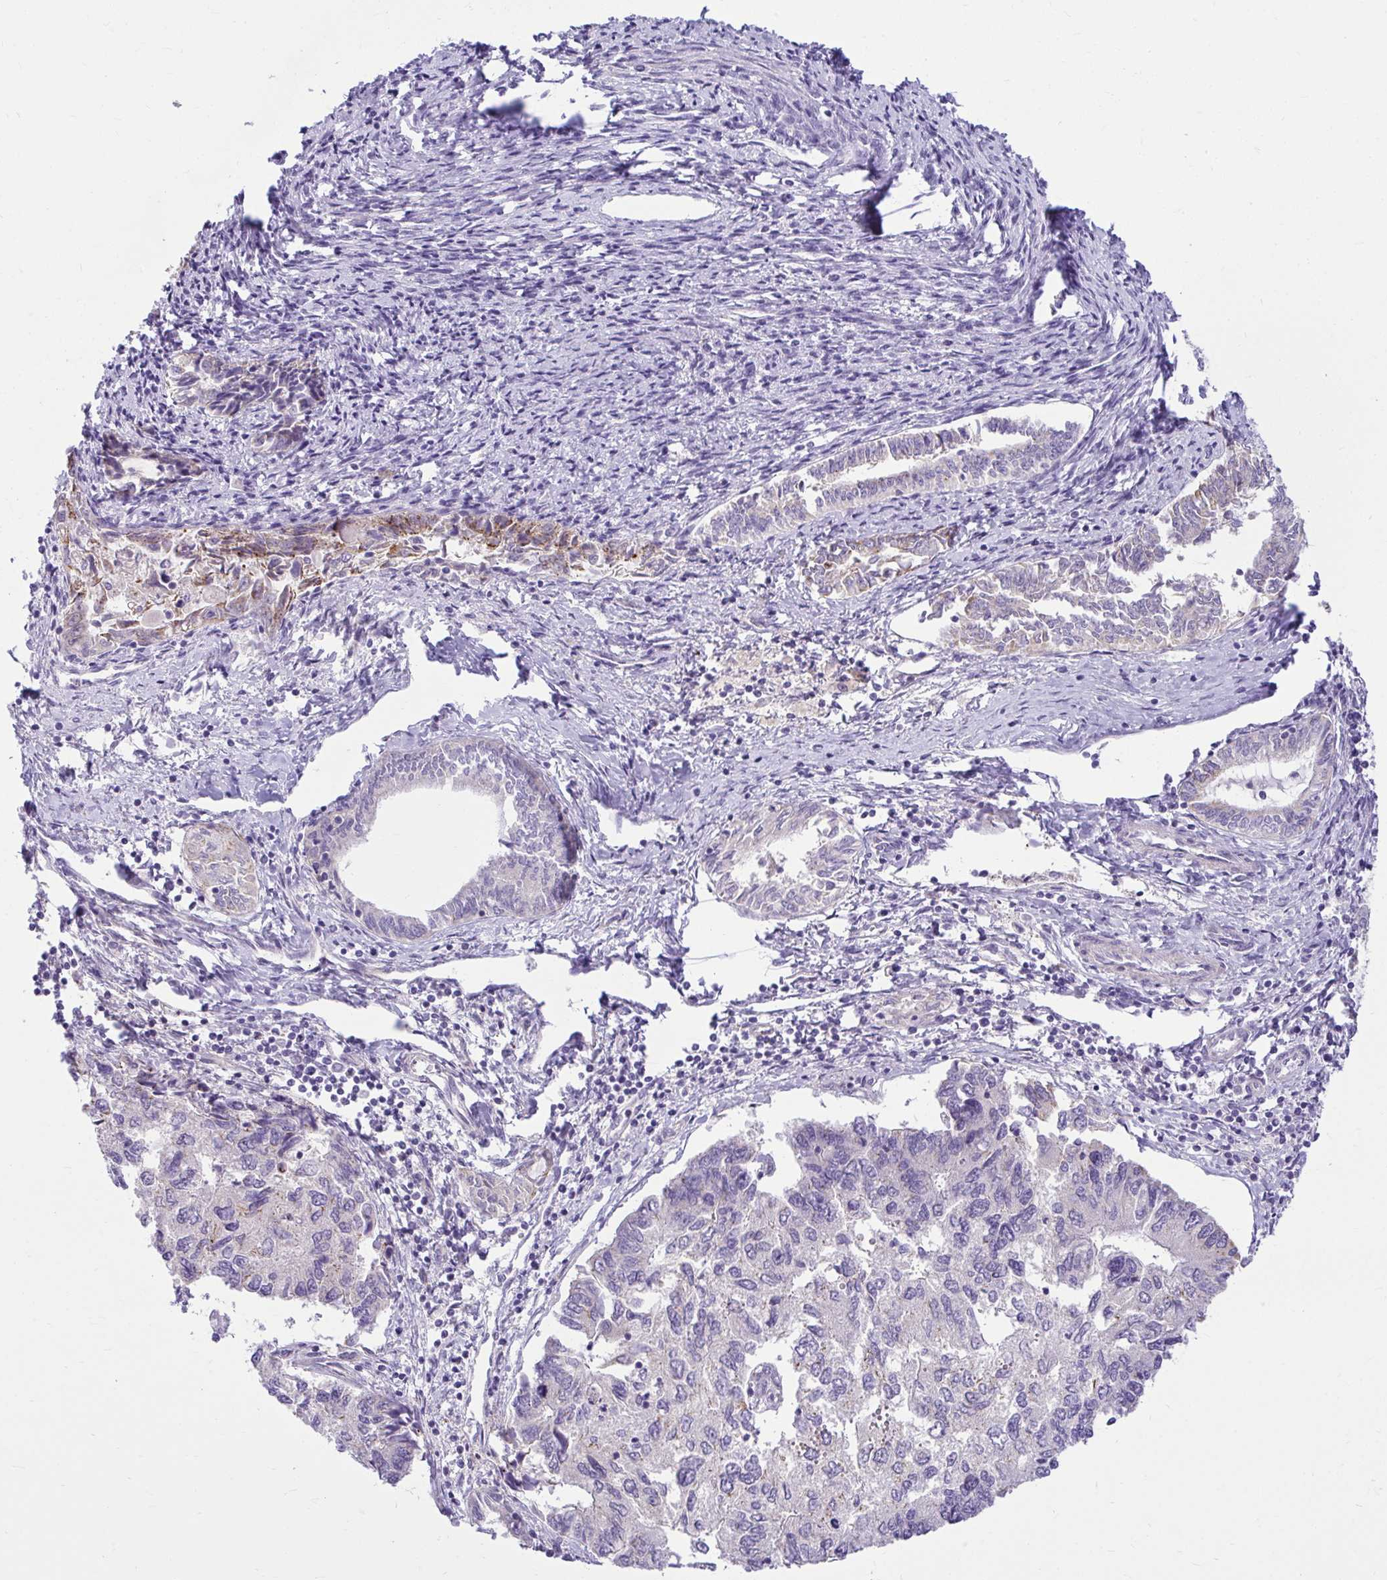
{"staining": {"intensity": "negative", "quantity": "none", "location": "none"}, "tissue": "endometrial cancer", "cell_type": "Tumor cells", "image_type": "cancer", "snomed": [{"axis": "morphology", "description": "Carcinoma, NOS"}, {"axis": "topography", "description": "Uterus"}], "caption": "This is an immunohistochemistry image of human endometrial cancer. There is no expression in tumor cells.", "gene": "PKN3", "patient": {"sex": "female", "age": 76}}